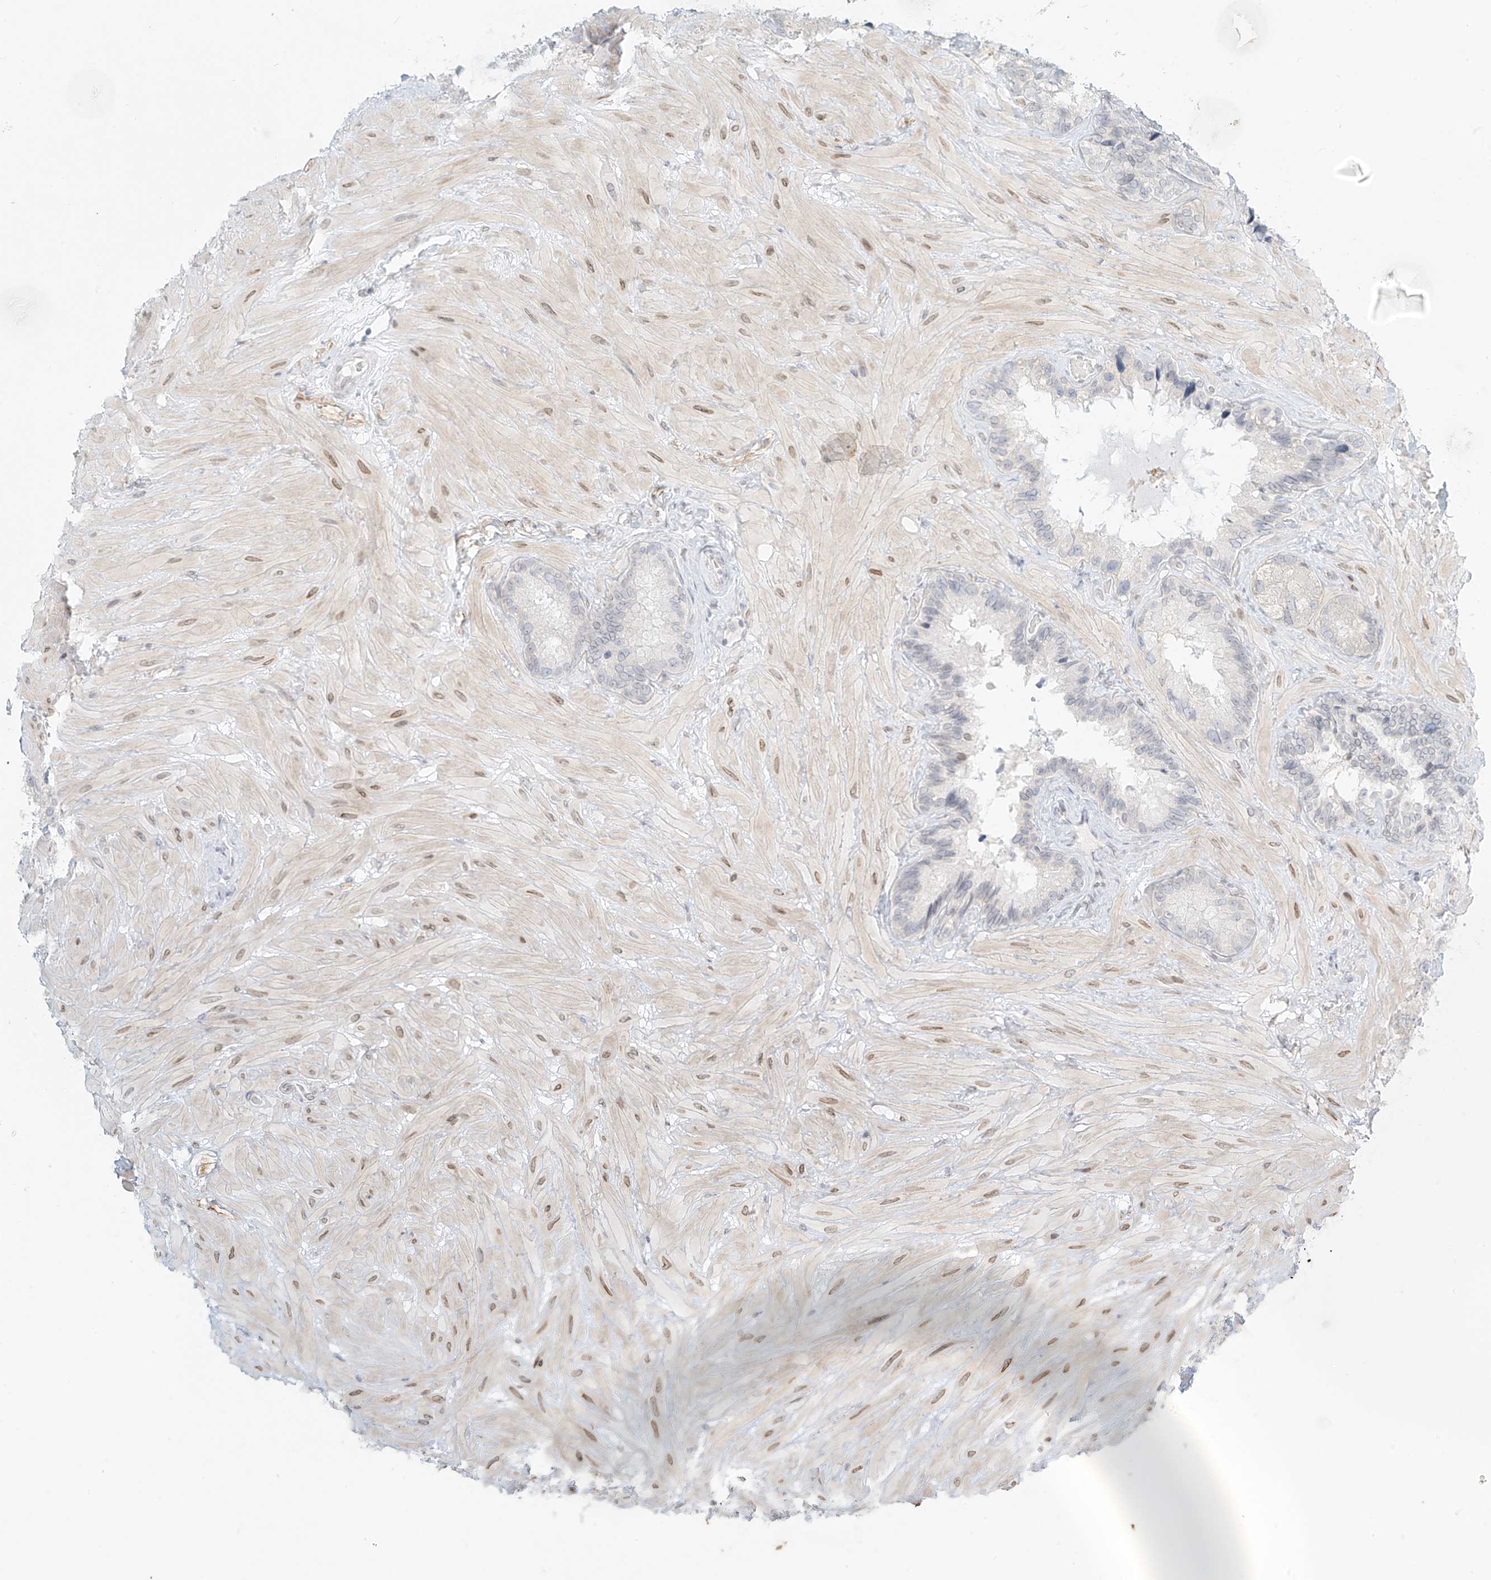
{"staining": {"intensity": "negative", "quantity": "none", "location": "none"}, "tissue": "seminal vesicle", "cell_type": "Glandular cells", "image_type": "normal", "snomed": [{"axis": "morphology", "description": "Normal tissue, NOS"}, {"axis": "topography", "description": "Prostate"}, {"axis": "topography", "description": "Seminal veicle"}], "caption": "Micrograph shows no significant protein expression in glandular cells of unremarkable seminal vesicle. The staining is performed using DAB (3,3'-diaminobenzidine) brown chromogen with nuclei counter-stained in using hematoxylin.", "gene": "OSBPL7", "patient": {"sex": "male", "age": 68}}